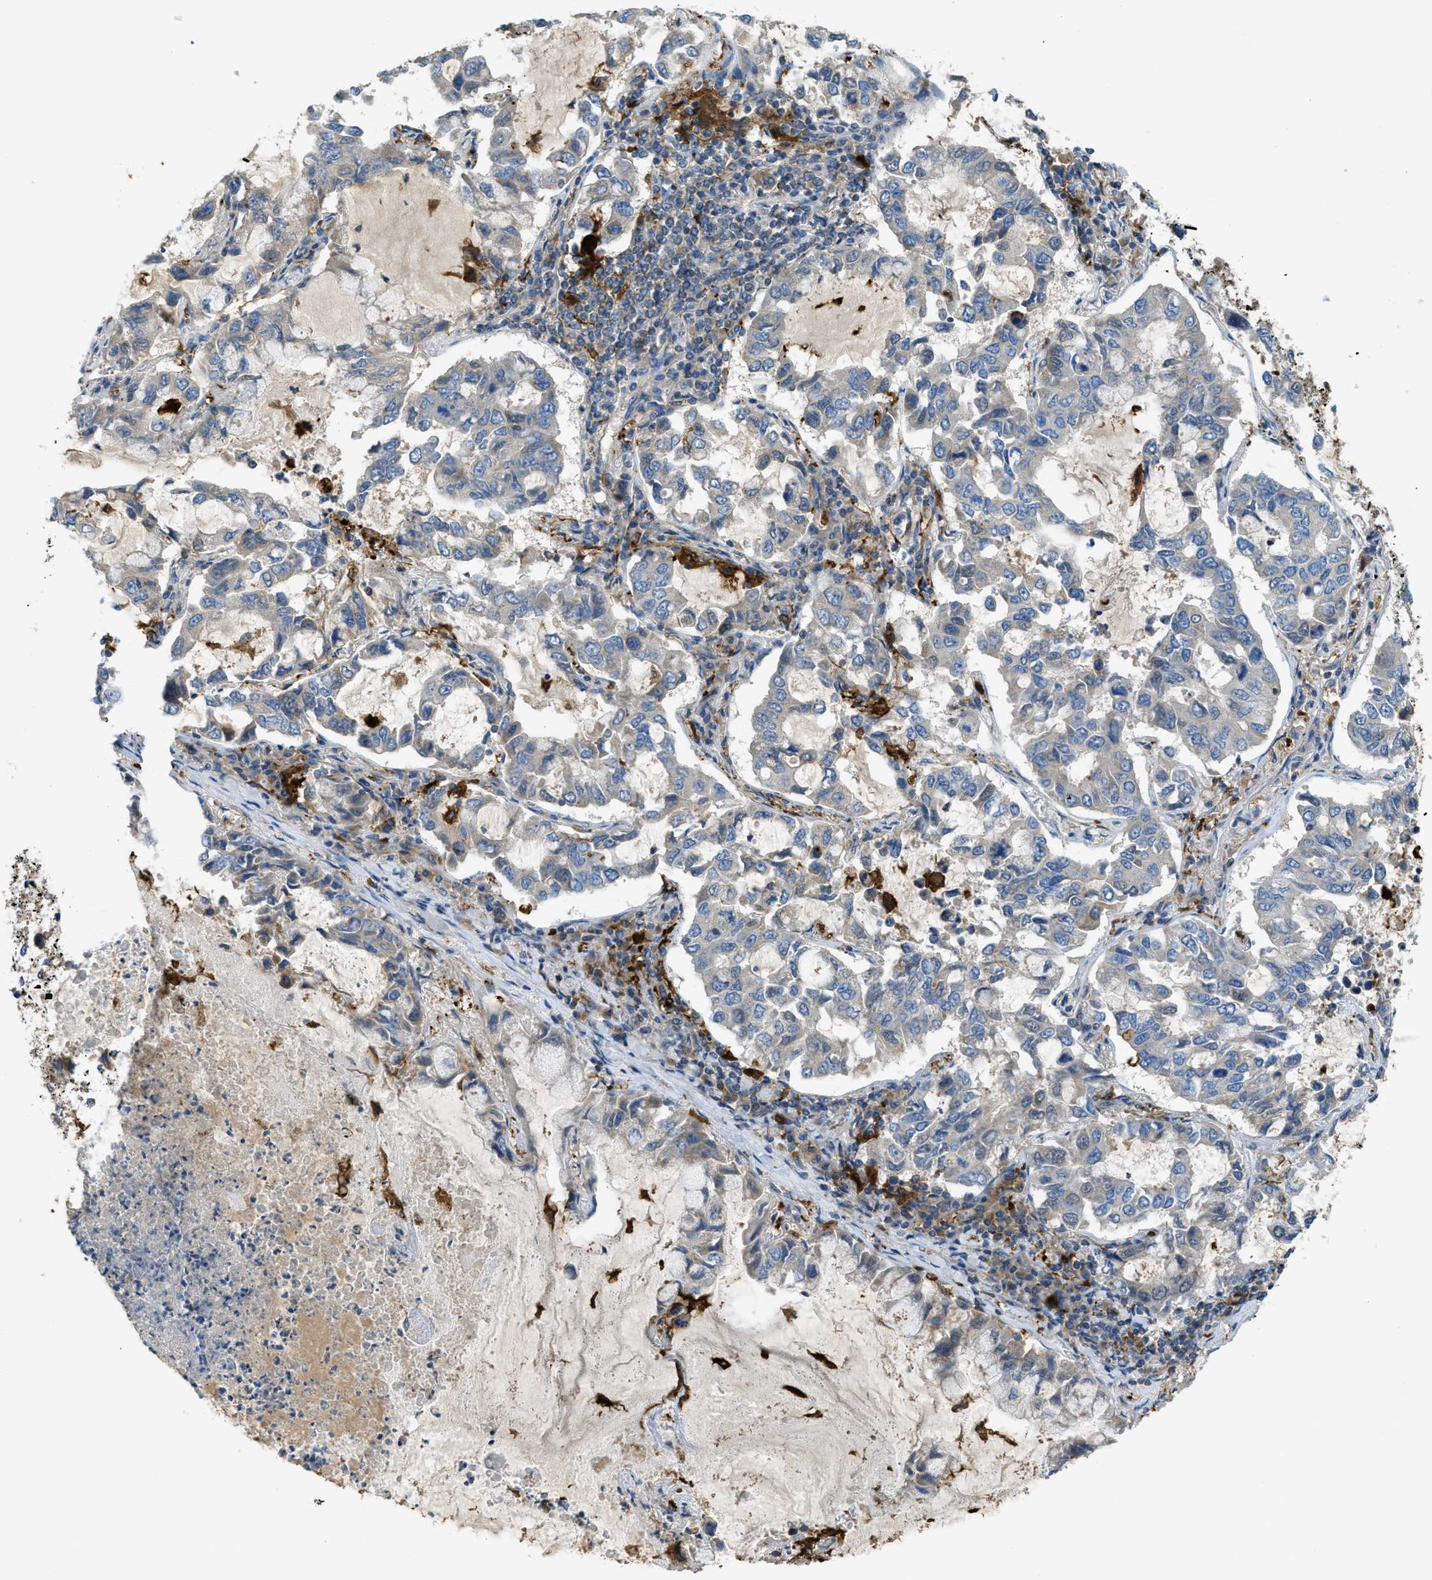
{"staining": {"intensity": "negative", "quantity": "none", "location": "none"}, "tissue": "lung cancer", "cell_type": "Tumor cells", "image_type": "cancer", "snomed": [{"axis": "morphology", "description": "Adenocarcinoma, NOS"}, {"axis": "topography", "description": "Lung"}], "caption": "A high-resolution photomicrograph shows immunohistochemistry staining of adenocarcinoma (lung), which demonstrates no significant expression in tumor cells. (Stains: DAB (3,3'-diaminobenzidine) IHC with hematoxylin counter stain, Microscopy: brightfield microscopy at high magnification).", "gene": "RFFL", "patient": {"sex": "male", "age": 64}}